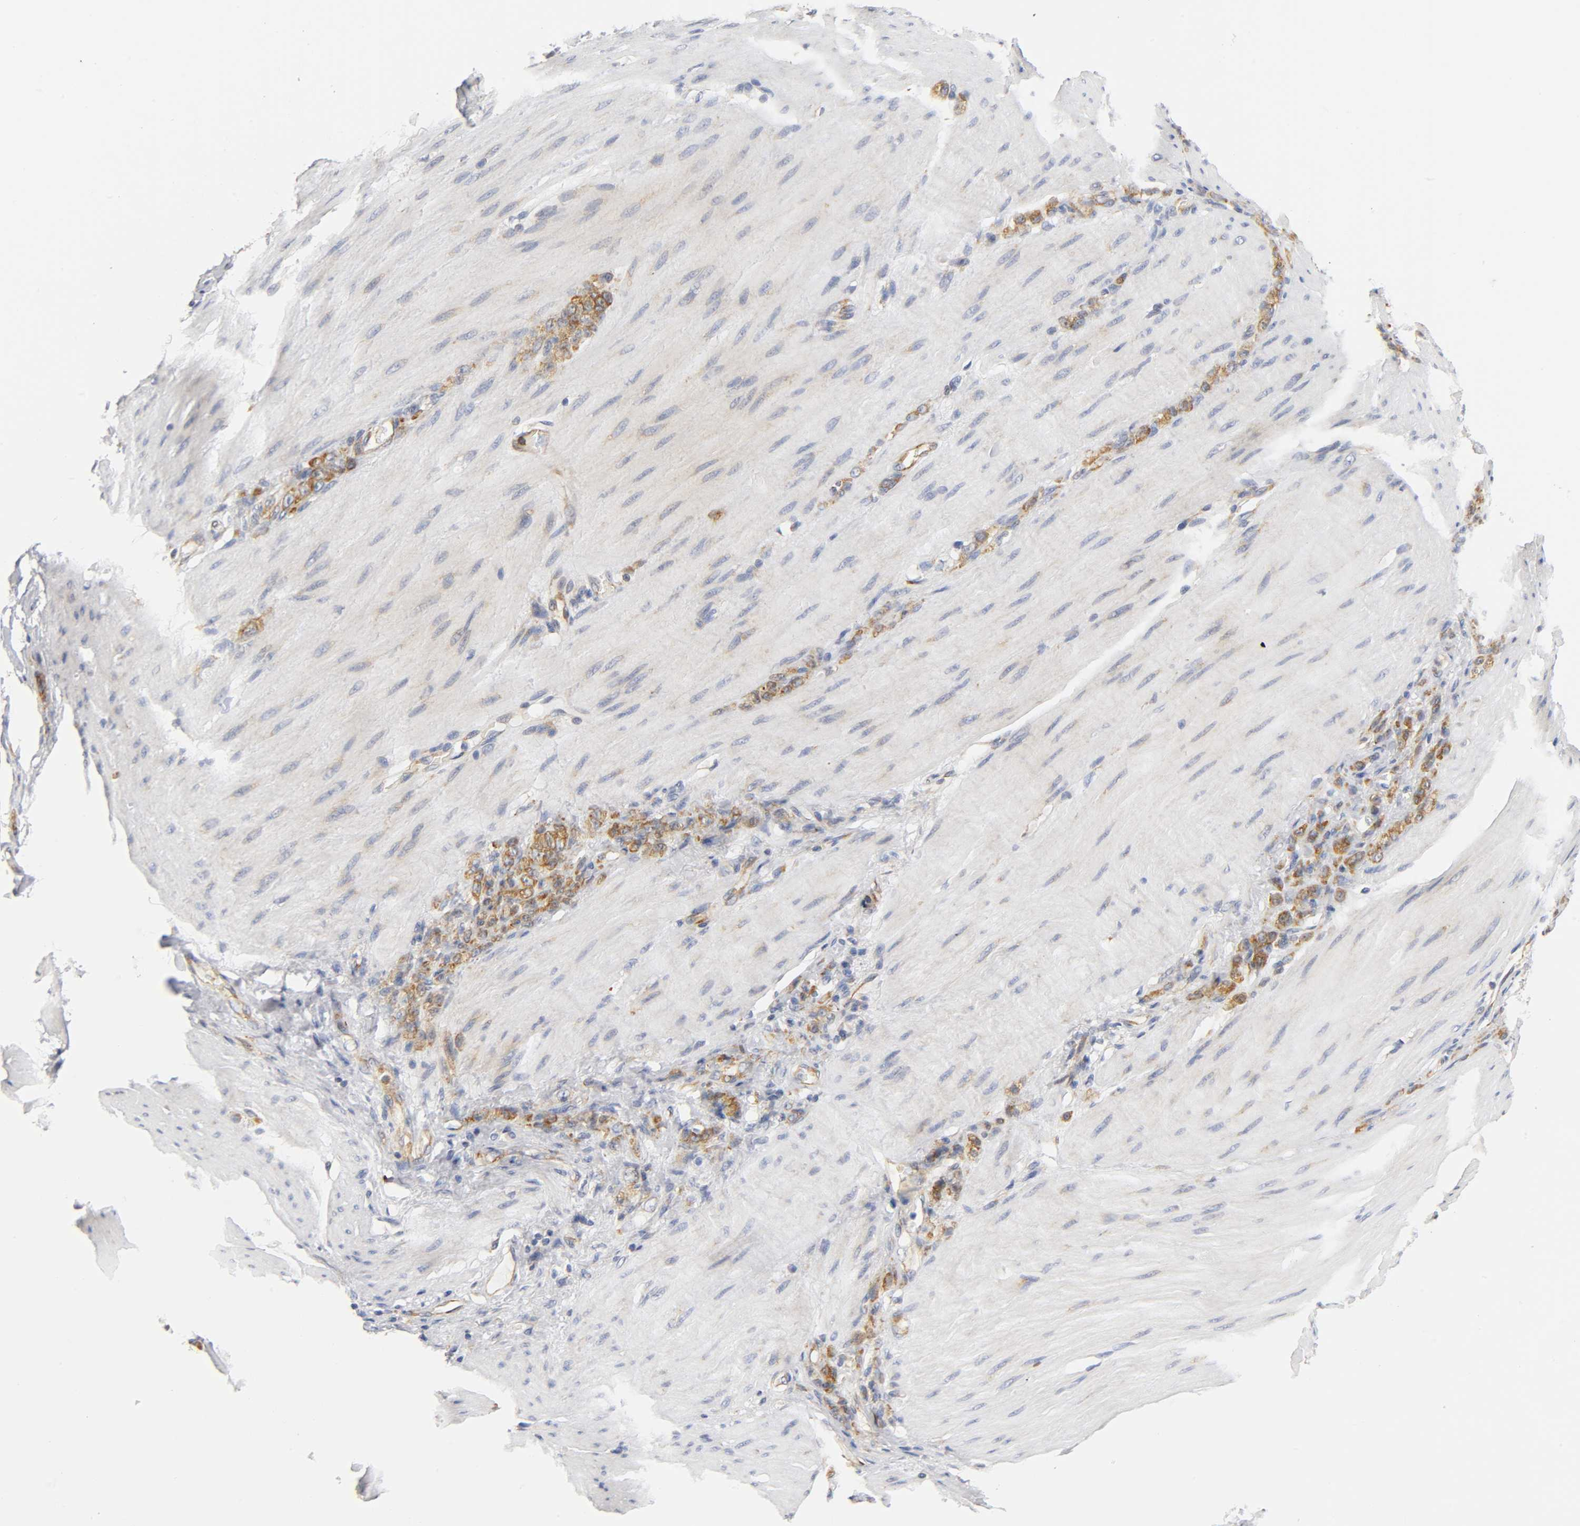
{"staining": {"intensity": "moderate", "quantity": ">75%", "location": "cytoplasmic/membranous"}, "tissue": "stomach cancer", "cell_type": "Tumor cells", "image_type": "cancer", "snomed": [{"axis": "morphology", "description": "Adenocarcinoma, NOS"}, {"axis": "topography", "description": "Stomach"}], "caption": "The photomicrograph demonstrates staining of stomach cancer (adenocarcinoma), revealing moderate cytoplasmic/membranous protein expression (brown color) within tumor cells.", "gene": "REL", "patient": {"sex": "male", "age": 82}}